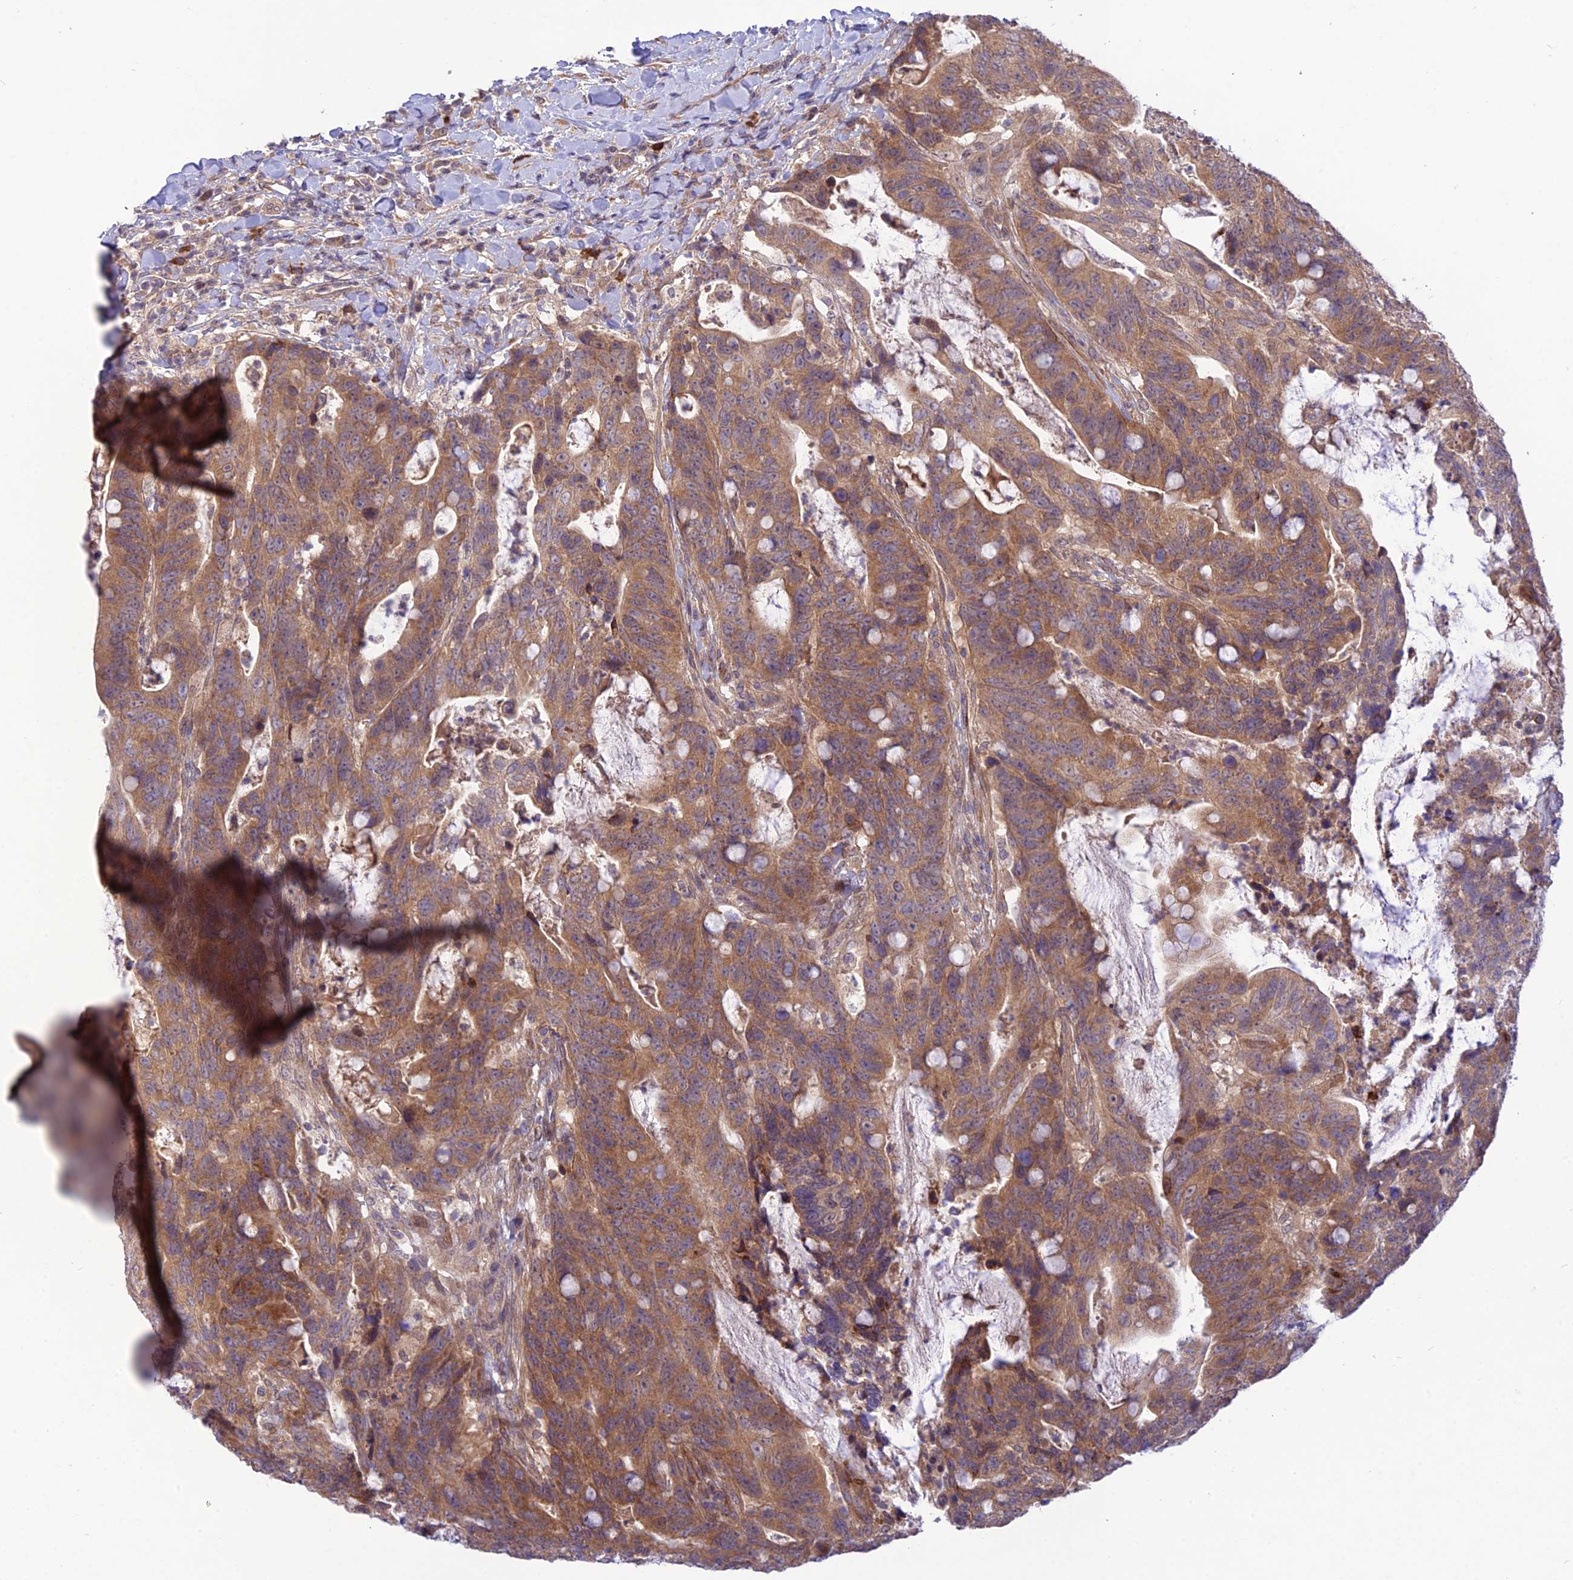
{"staining": {"intensity": "moderate", "quantity": ">75%", "location": "cytoplasmic/membranous"}, "tissue": "colorectal cancer", "cell_type": "Tumor cells", "image_type": "cancer", "snomed": [{"axis": "morphology", "description": "Adenocarcinoma, NOS"}, {"axis": "topography", "description": "Colon"}], "caption": "IHC staining of colorectal adenocarcinoma, which displays medium levels of moderate cytoplasmic/membranous staining in about >75% of tumor cells indicating moderate cytoplasmic/membranous protein staining. The staining was performed using DAB (3,3'-diaminobenzidine) (brown) for protein detection and nuclei were counterstained in hematoxylin (blue).", "gene": "UROS", "patient": {"sex": "female", "age": 82}}